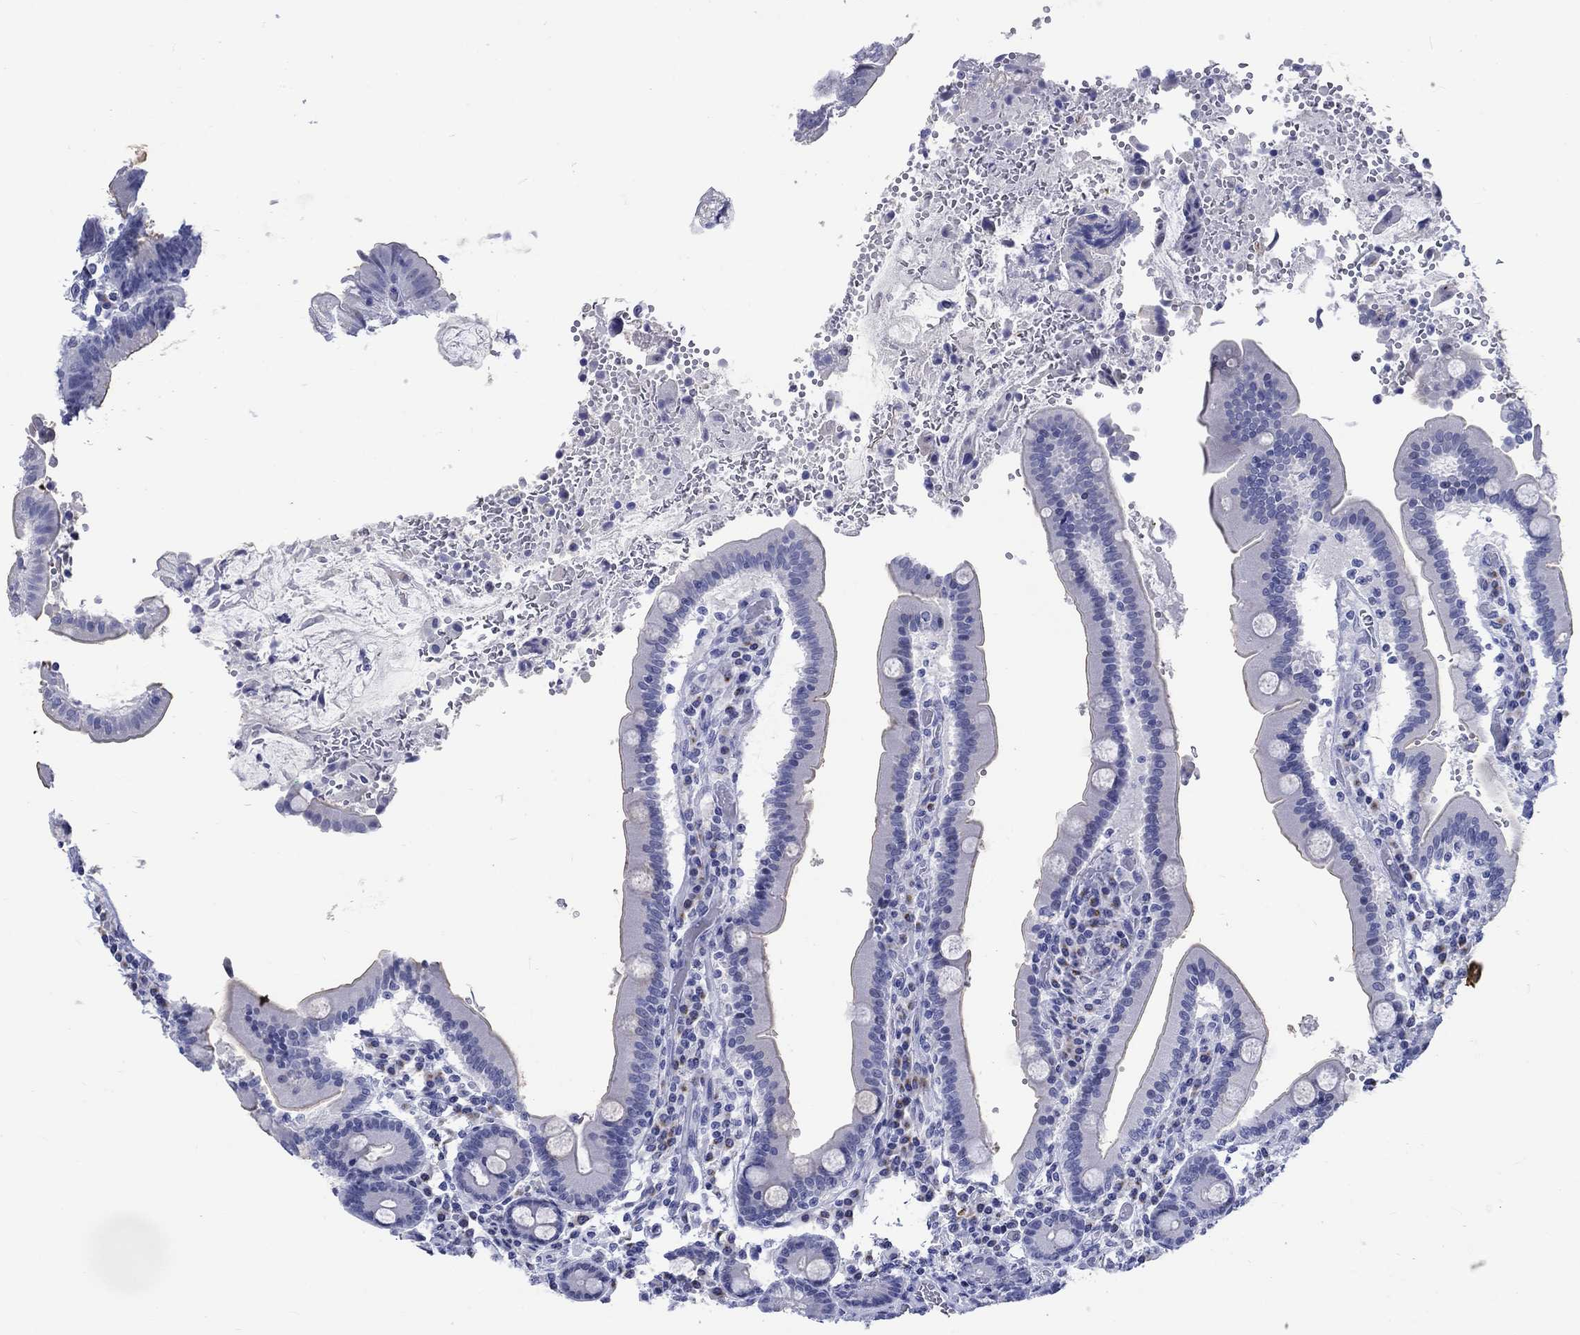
{"staining": {"intensity": "negative", "quantity": "none", "location": "none"}, "tissue": "duodenum", "cell_type": "Glandular cells", "image_type": "normal", "snomed": [{"axis": "morphology", "description": "Normal tissue, NOS"}, {"axis": "topography", "description": "Duodenum"}], "caption": "This is an immunohistochemistry (IHC) histopathology image of benign duodenum. There is no positivity in glandular cells.", "gene": "KRT76", "patient": {"sex": "female", "age": 62}}